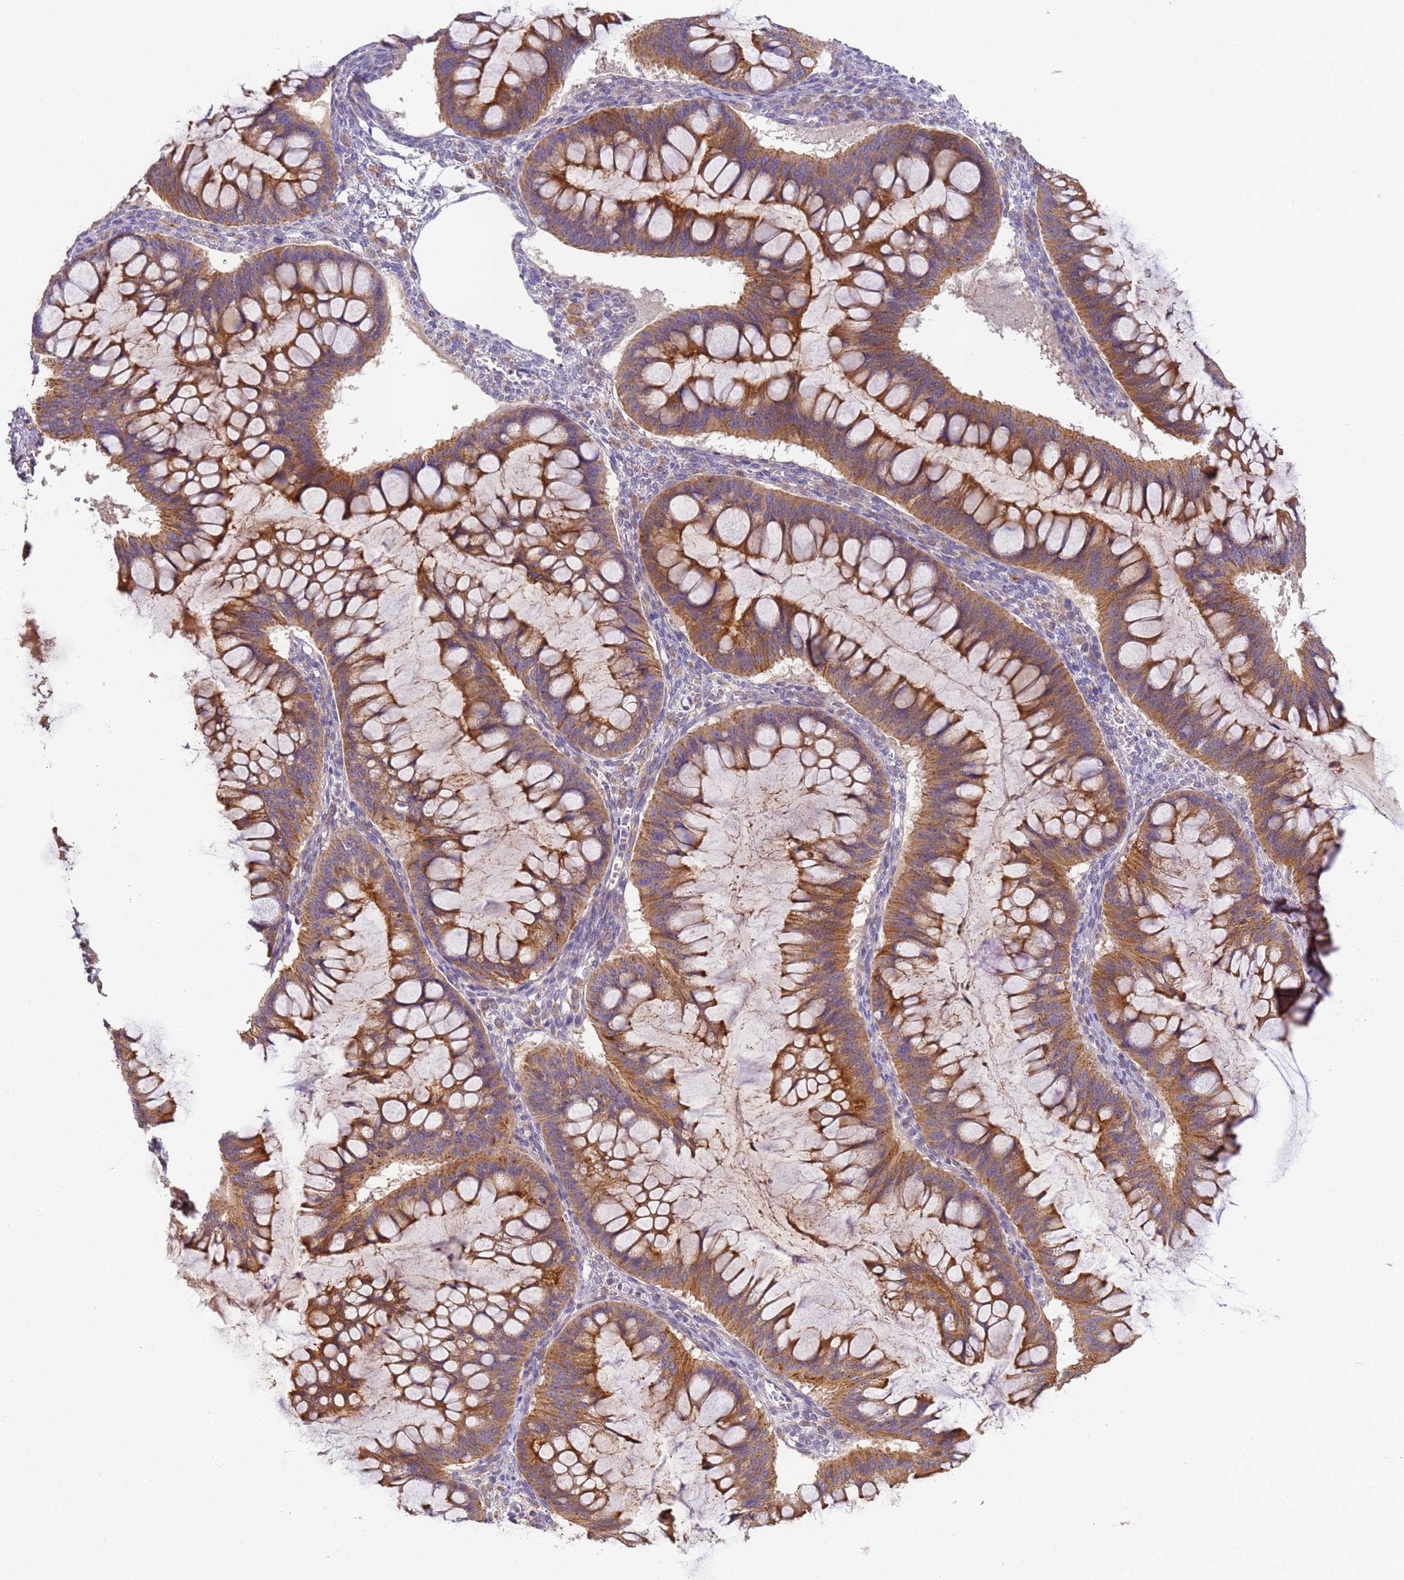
{"staining": {"intensity": "moderate", "quantity": ">75%", "location": "cytoplasmic/membranous"}, "tissue": "ovarian cancer", "cell_type": "Tumor cells", "image_type": "cancer", "snomed": [{"axis": "morphology", "description": "Cystadenocarcinoma, mucinous, NOS"}, {"axis": "topography", "description": "Ovary"}], "caption": "Immunohistochemistry (IHC) image of neoplastic tissue: human mucinous cystadenocarcinoma (ovarian) stained using immunohistochemistry (IHC) reveals medium levels of moderate protein expression localized specifically in the cytoplasmic/membranous of tumor cells, appearing as a cytoplasmic/membranous brown color.", "gene": "TIGAR", "patient": {"sex": "female", "age": 73}}